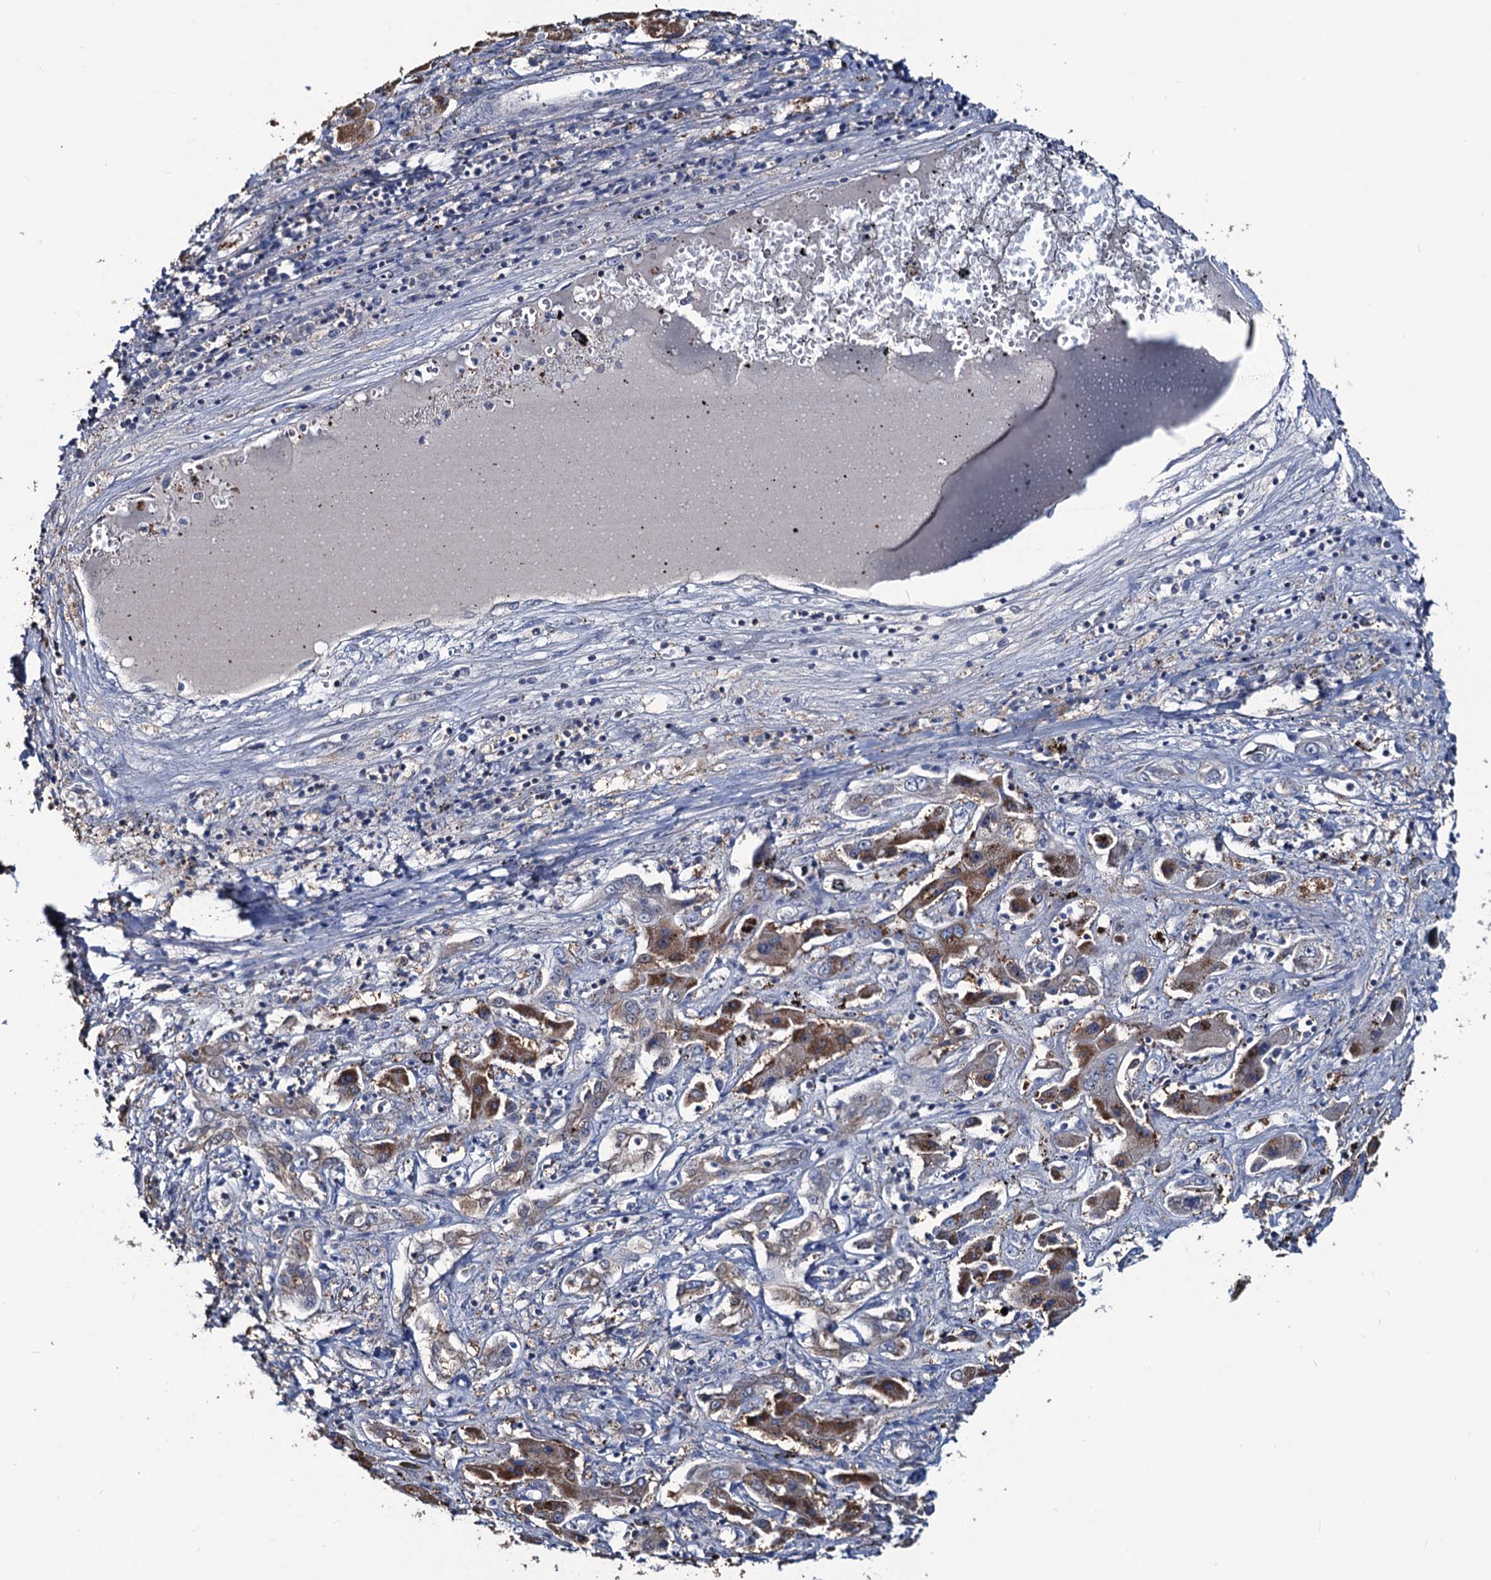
{"staining": {"intensity": "moderate", "quantity": "25%-75%", "location": "cytoplasmic/membranous"}, "tissue": "liver cancer", "cell_type": "Tumor cells", "image_type": "cancer", "snomed": [{"axis": "morphology", "description": "Cholangiocarcinoma"}, {"axis": "topography", "description": "Liver"}], "caption": "There is medium levels of moderate cytoplasmic/membranous staining in tumor cells of cholangiocarcinoma (liver), as demonstrated by immunohistochemical staining (brown color).", "gene": "RTKN2", "patient": {"sex": "male", "age": 67}}